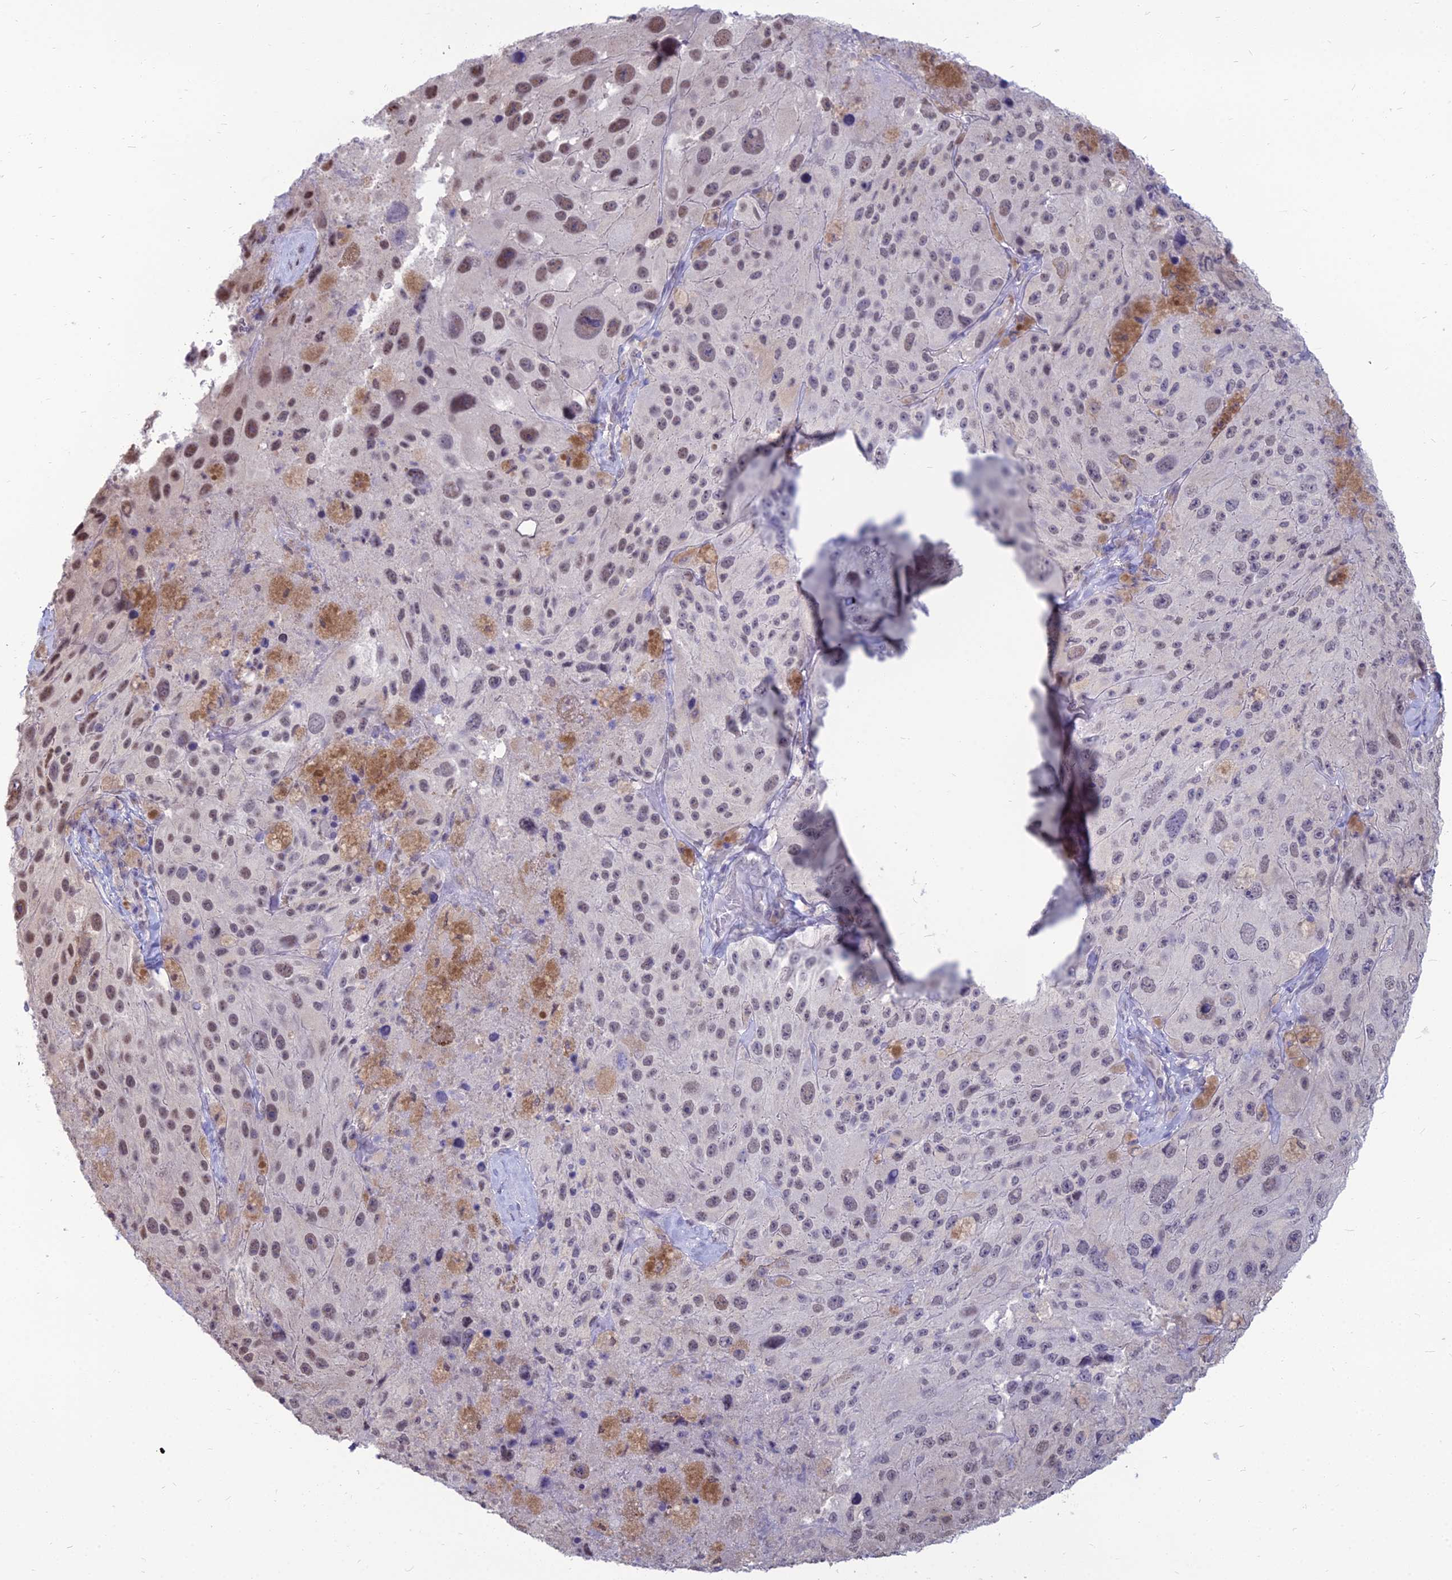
{"staining": {"intensity": "weak", "quantity": "25%-75%", "location": "nuclear"}, "tissue": "melanoma", "cell_type": "Tumor cells", "image_type": "cancer", "snomed": [{"axis": "morphology", "description": "Malignant melanoma, Metastatic site"}, {"axis": "topography", "description": "Lymph node"}], "caption": "Protein expression by immunohistochemistry (IHC) exhibits weak nuclear staining in about 25%-75% of tumor cells in melanoma. (IHC, brightfield microscopy, high magnification).", "gene": "SRSF7", "patient": {"sex": "male", "age": 62}}